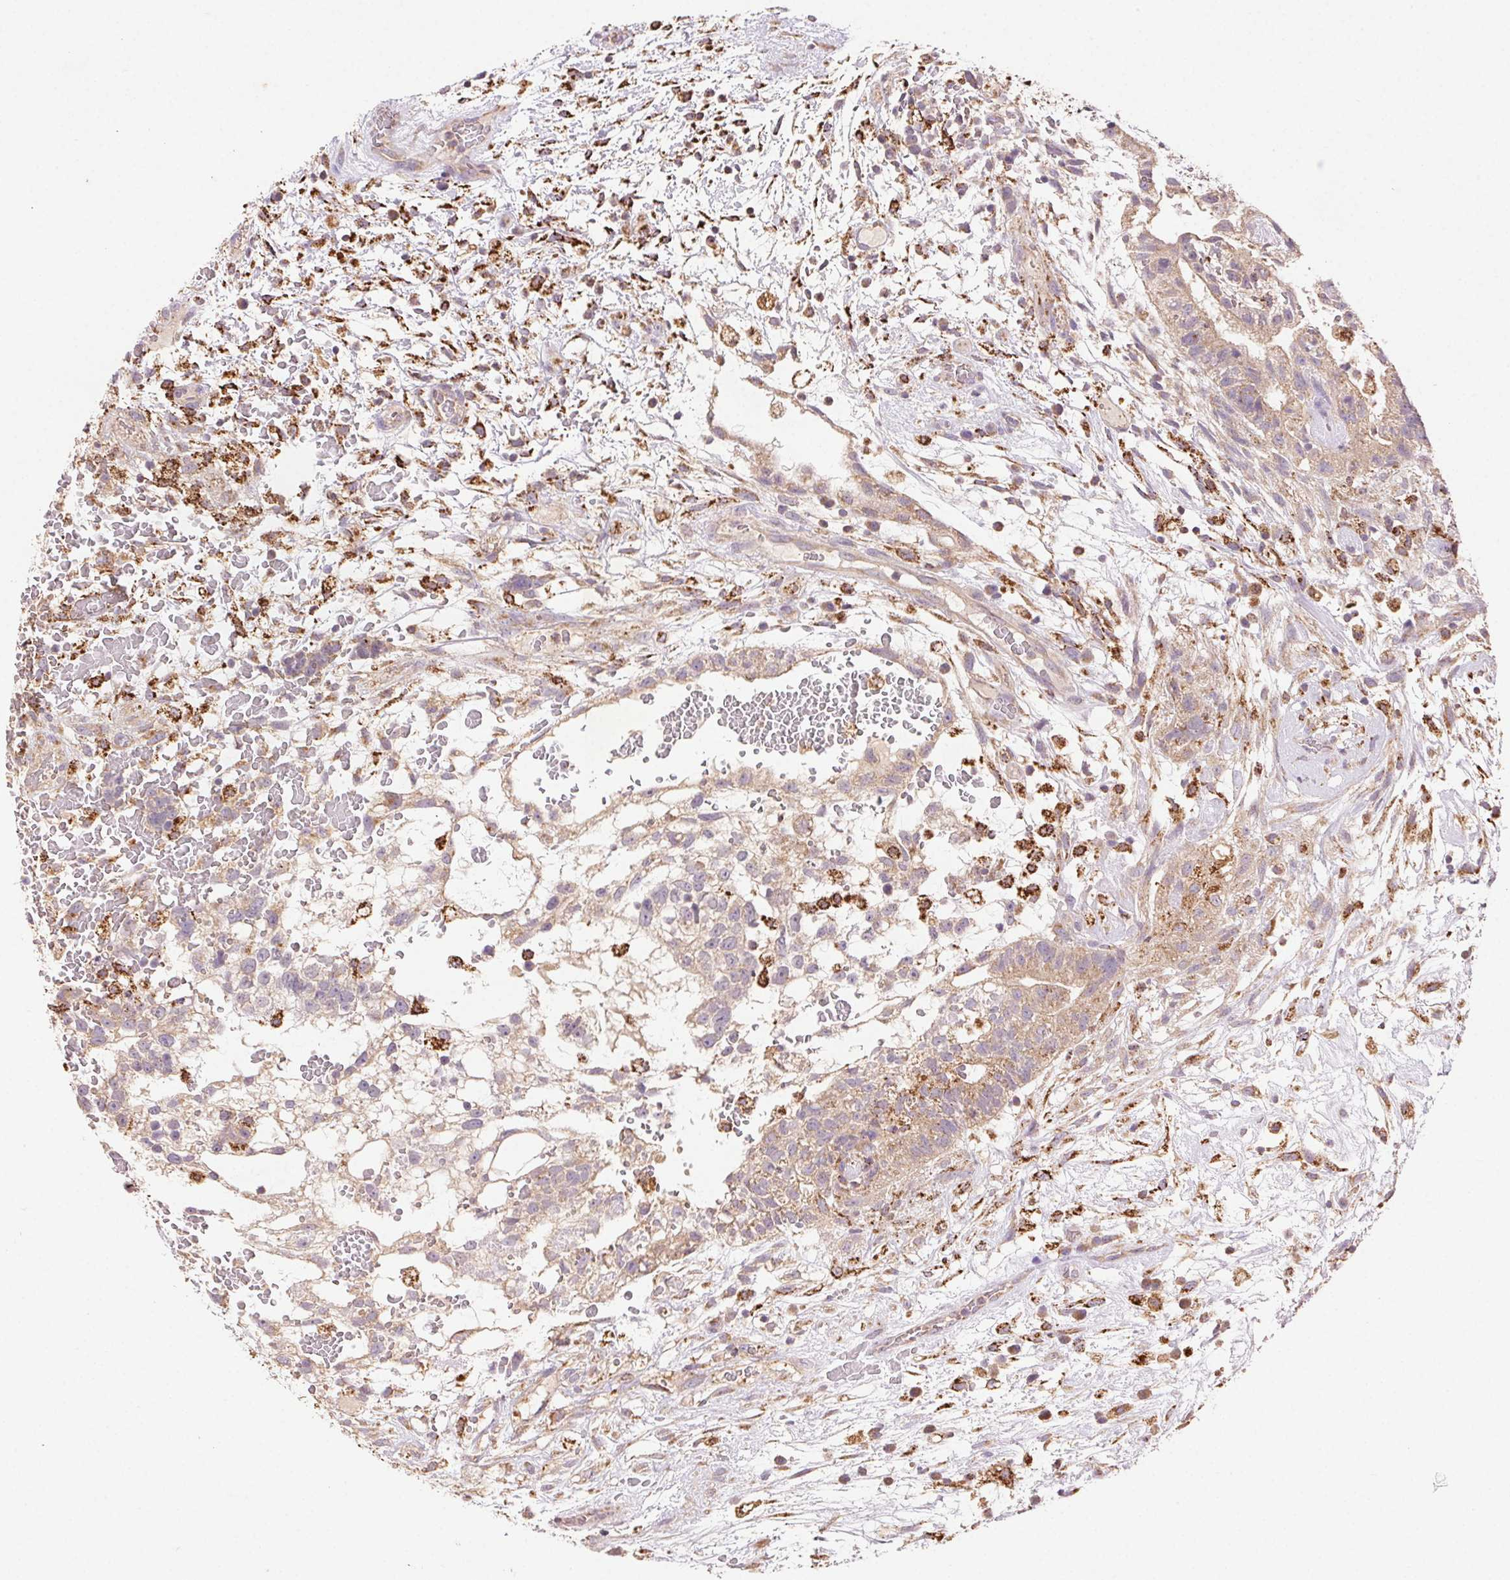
{"staining": {"intensity": "weak", "quantity": ">75%", "location": "cytoplasmic/membranous"}, "tissue": "testis cancer", "cell_type": "Tumor cells", "image_type": "cancer", "snomed": [{"axis": "morphology", "description": "Normal tissue, NOS"}, {"axis": "morphology", "description": "Carcinoma, Embryonal, NOS"}, {"axis": "topography", "description": "Testis"}], "caption": "Immunohistochemistry (IHC) histopathology image of human testis cancer stained for a protein (brown), which exhibits low levels of weak cytoplasmic/membranous positivity in about >75% of tumor cells.", "gene": "FNBP1L", "patient": {"sex": "male", "age": 32}}